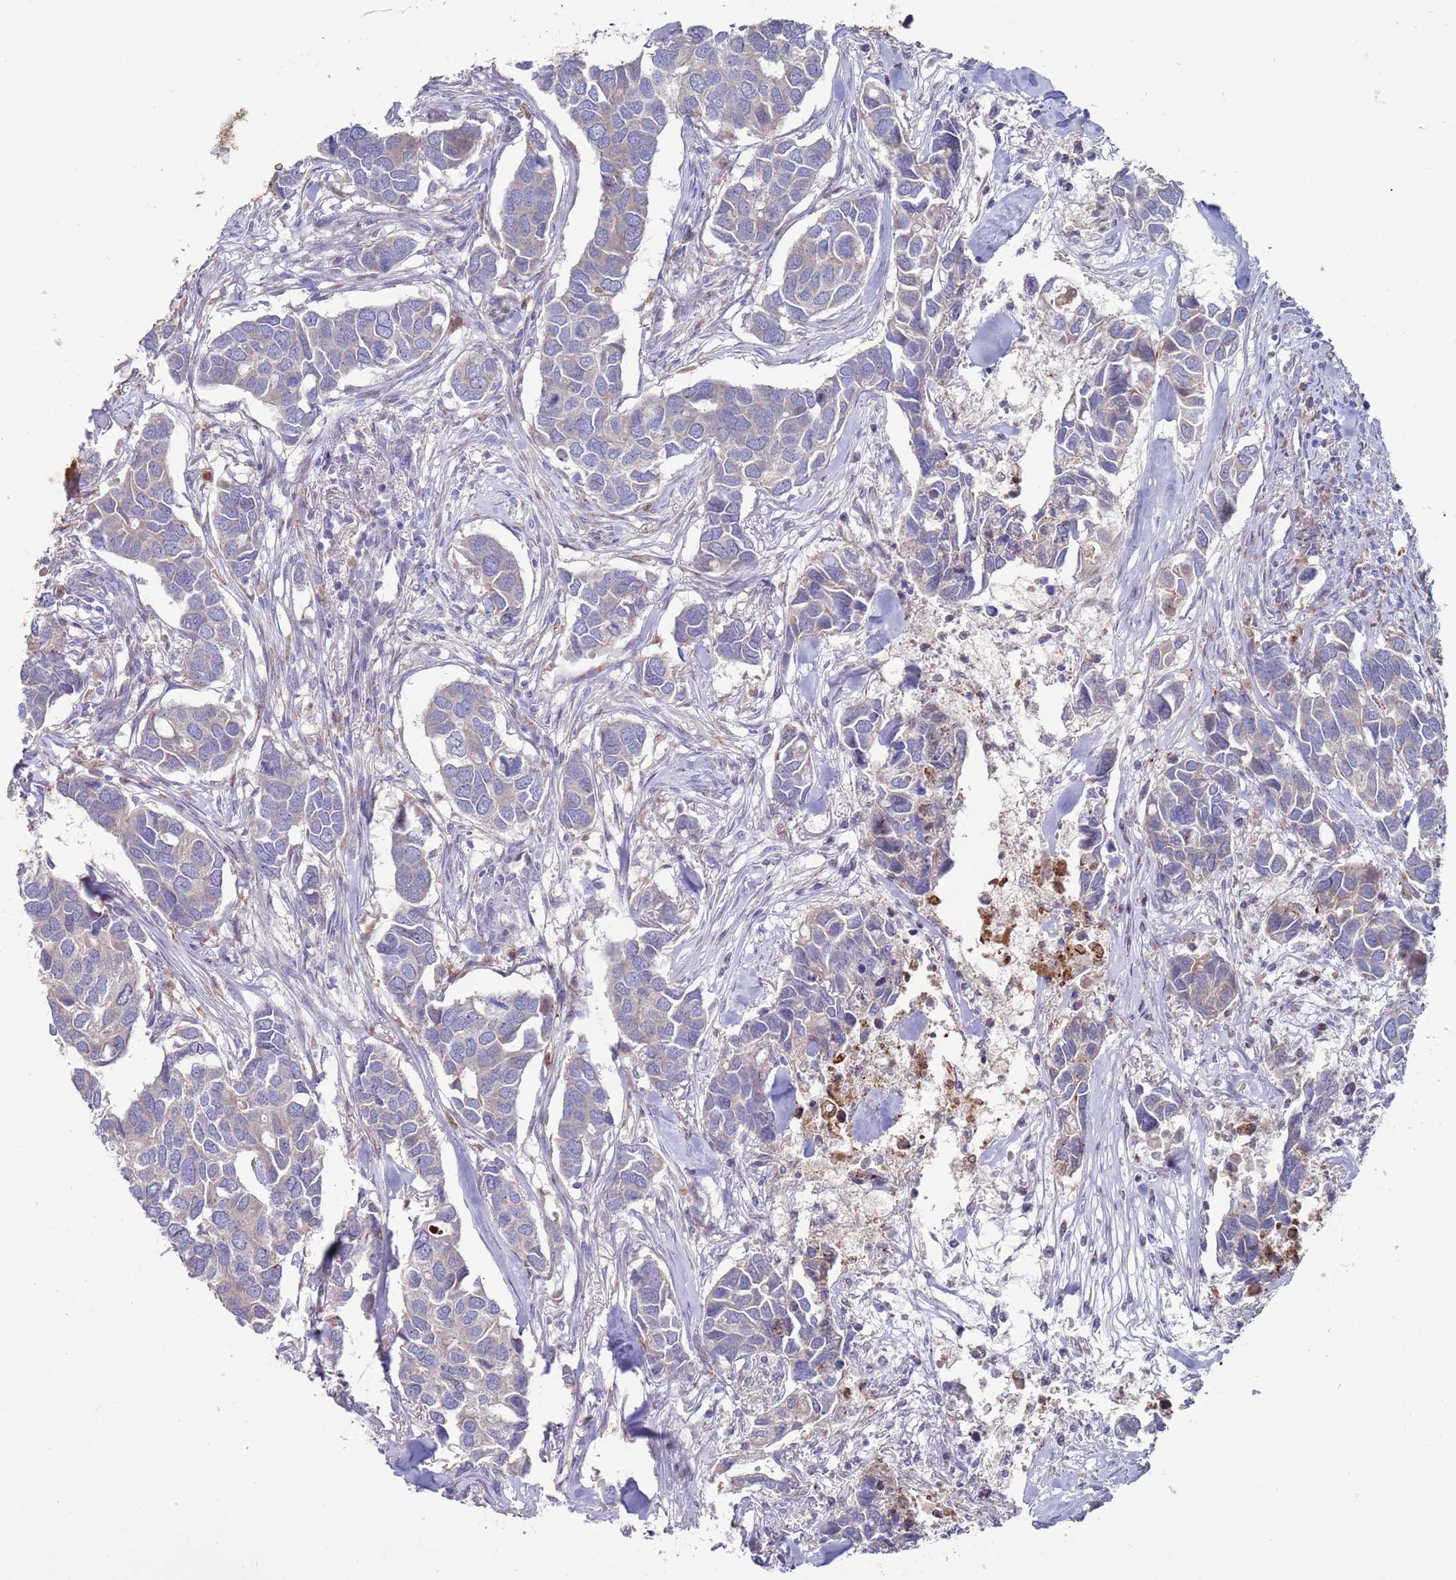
{"staining": {"intensity": "weak", "quantity": "<25%", "location": "cytoplasmic/membranous,nuclear"}, "tissue": "breast cancer", "cell_type": "Tumor cells", "image_type": "cancer", "snomed": [{"axis": "morphology", "description": "Duct carcinoma"}, {"axis": "topography", "description": "Breast"}], "caption": "IHC micrograph of neoplastic tissue: breast cancer stained with DAB reveals no significant protein positivity in tumor cells.", "gene": "FBXO27", "patient": {"sex": "female", "age": 83}}